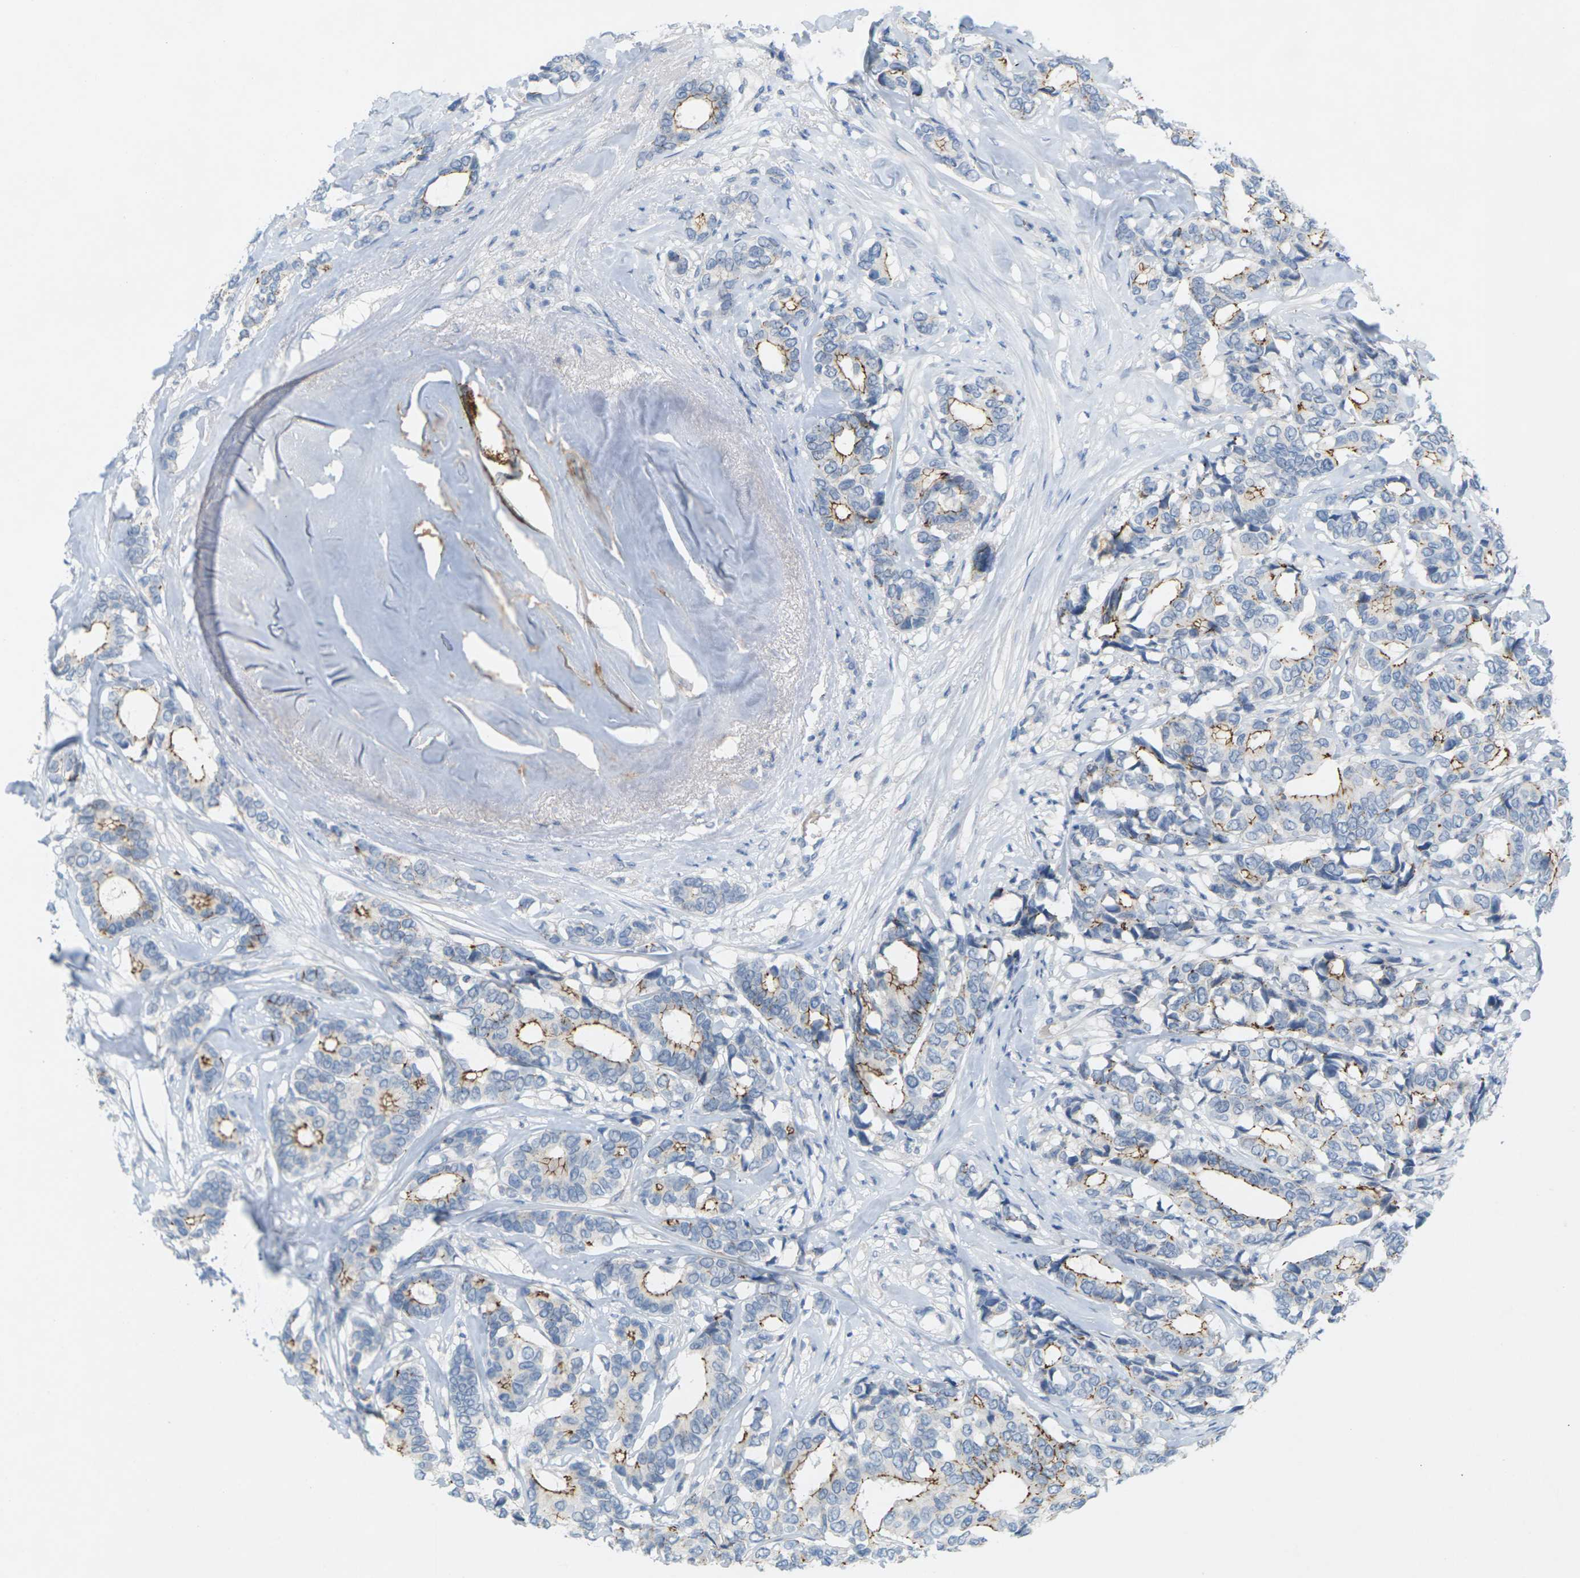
{"staining": {"intensity": "moderate", "quantity": "25%-75%", "location": "cytoplasmic/membranous"}, "tissue": "breast cancer", "cell_type": "Tumor cells", "image_type": "cancer", "snomed": [{"axis": "morphology", "description": "Duct carcinoma"}, {"axis": "topography", "description": "Breast"}], "caption": "A brown stain highlights moderate cytoplasmic/membranous staining of a protein in human breast cancer tumor cells.", "gene": "CLDN3", "patient": {"sex": "female", "age": 87}}